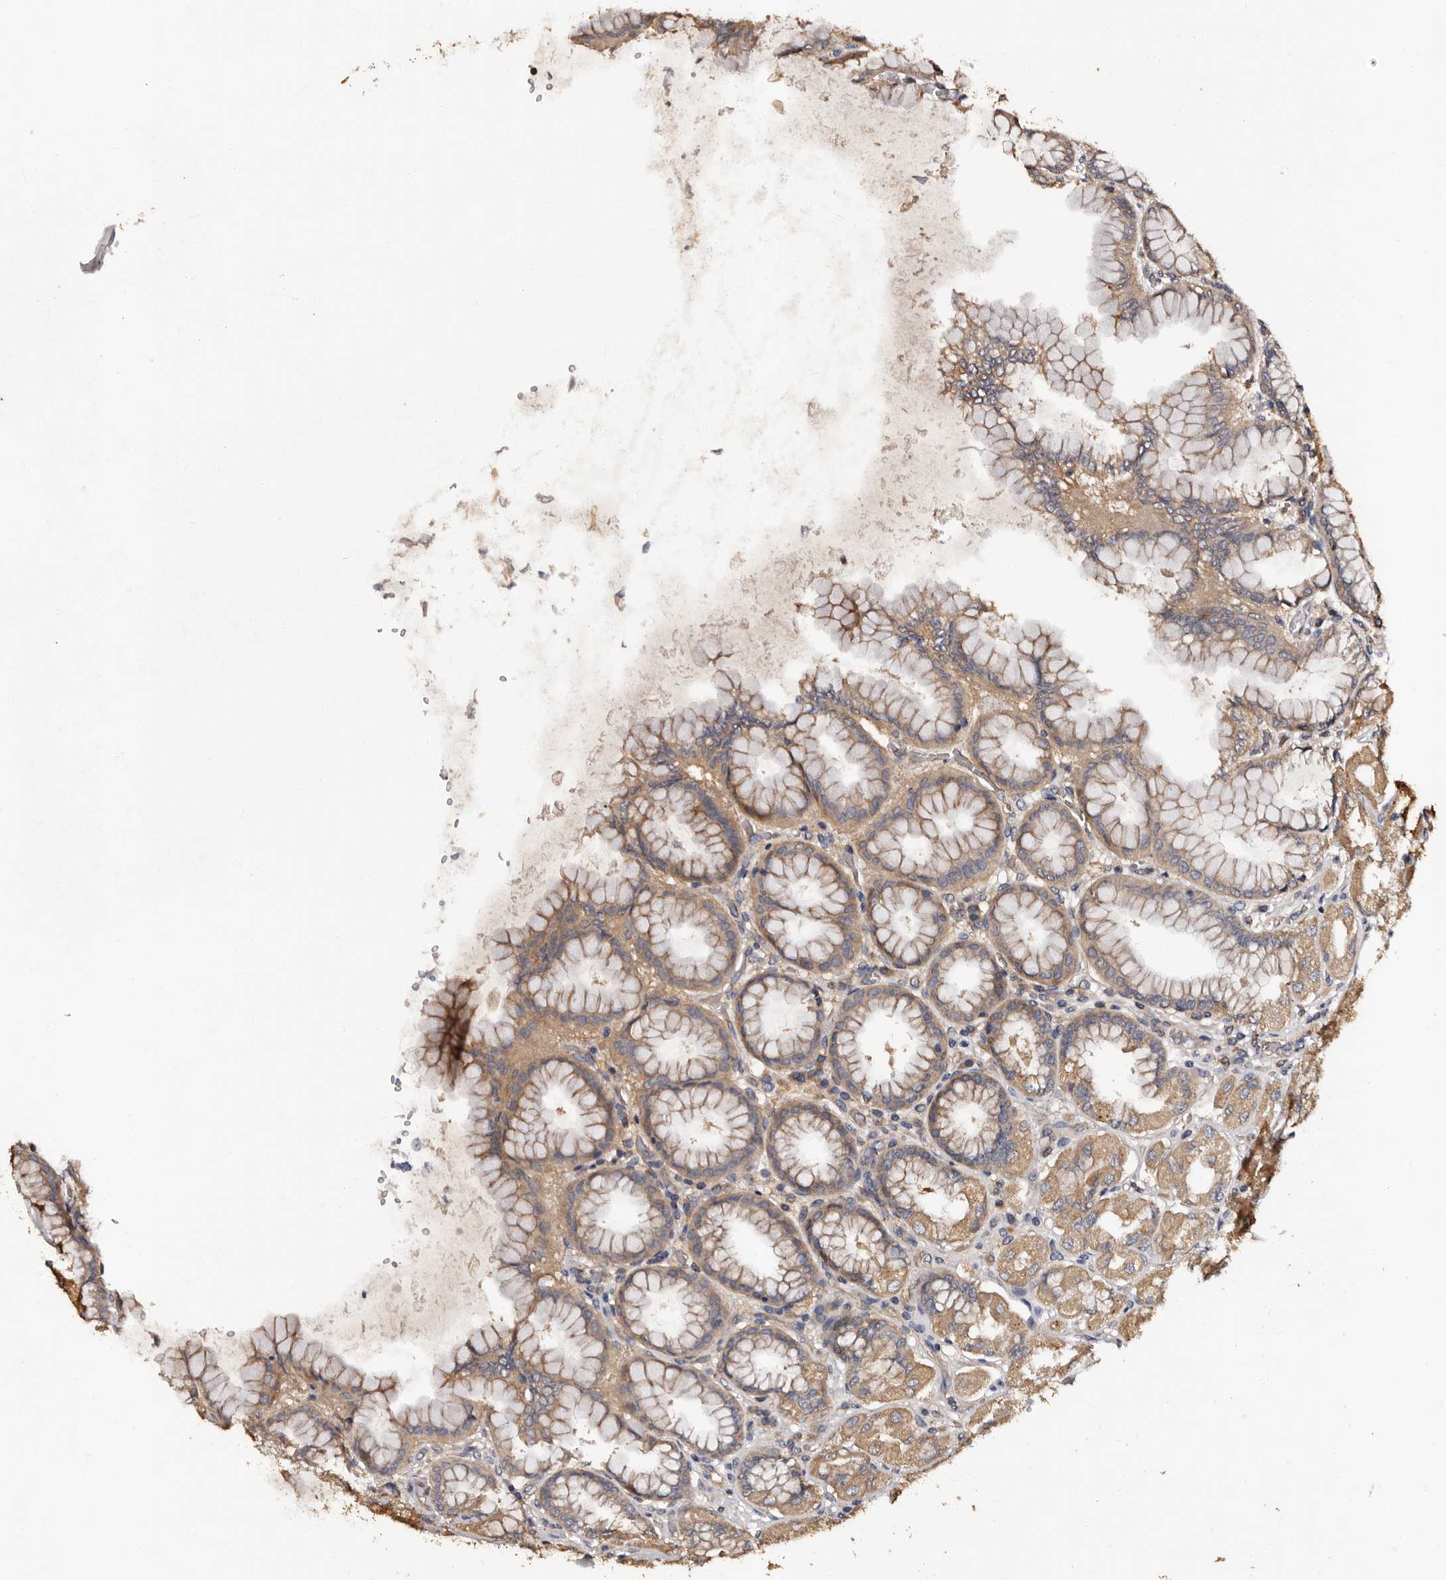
{"staining": {"intensity": "moderate", "quantity": ">75%", "location": "cytoplasmic/membranous"}, "tissue": "stomach", "cell_type": "Glandular cells", "image_type": "normal", "snomed": [{"axis": "morphology", "description": "Normal tissue, NOS"}, {"axis": "topography", "description": "Stomach, upper"}], "caption": "About >75% of glandular cells in unremarkable stomach demonstrate moderate cytoplasmic/membranous protein expression as visualized by brown immunohistochemical staining.", "gene": "ADCK5", "patient": {"sex": "female", "age": 56}}